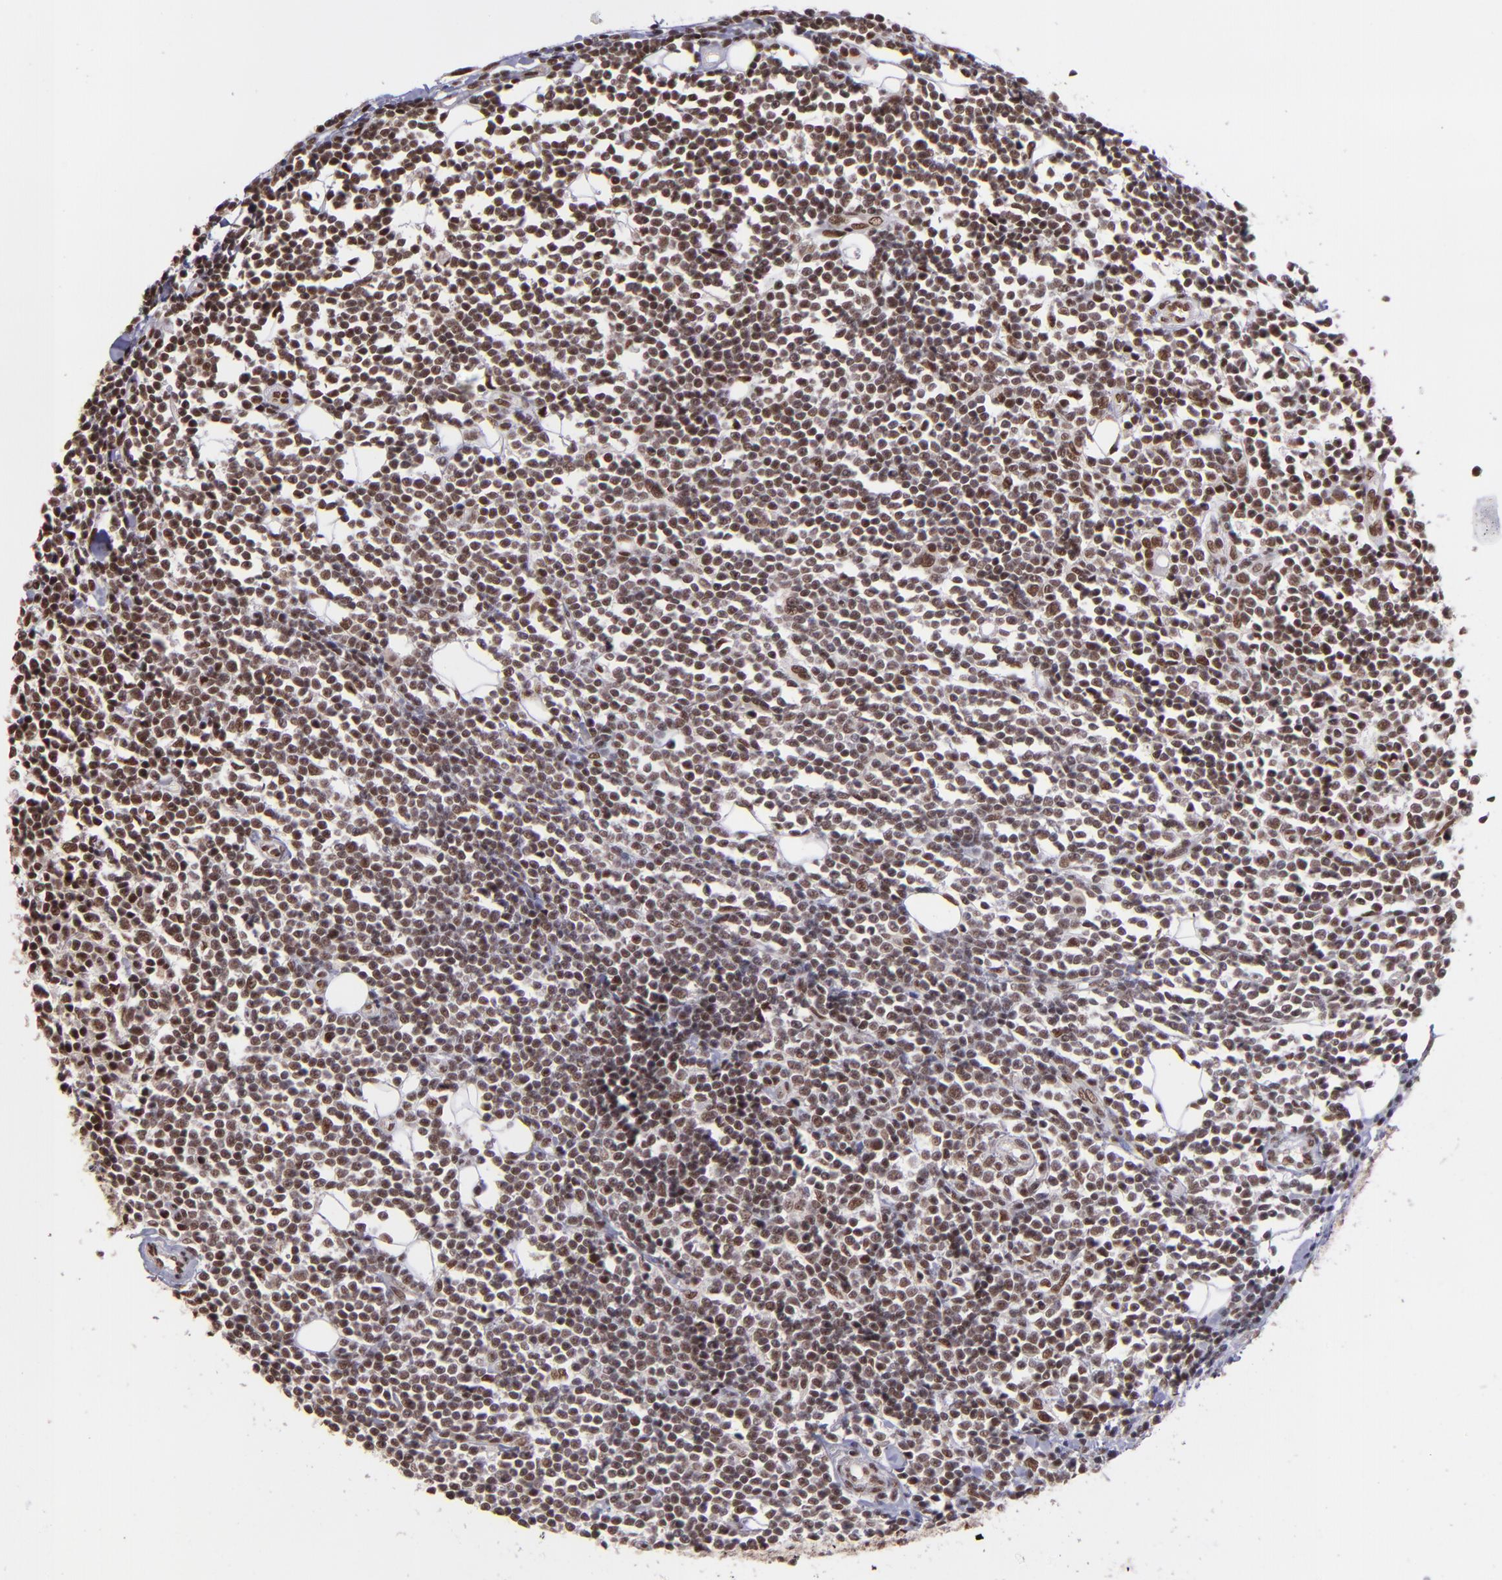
{"staining": {"intensity": "moderate", "quantity": ">75%", "location": "nuclear"}, "tissue": "lymphoma", "cell_type": "Tumor cells", "image_type": "cancer", "snomed": [{"axis": "morphology", "description": "Malignant lymphoma, non-Hodgkin's type, Low grade"}, {"axis": "topography", "description": "Soft tissue"}], "caption": "This is a photomicrograph of immunohistochemistry staining of malignant lymphoma, non-Hodgkin's type (low-grade), which shows moderate staining in the nuclear of tumor cells.", "gene": "PQBP1", "patient": {"sex": "male", "age": 92}}